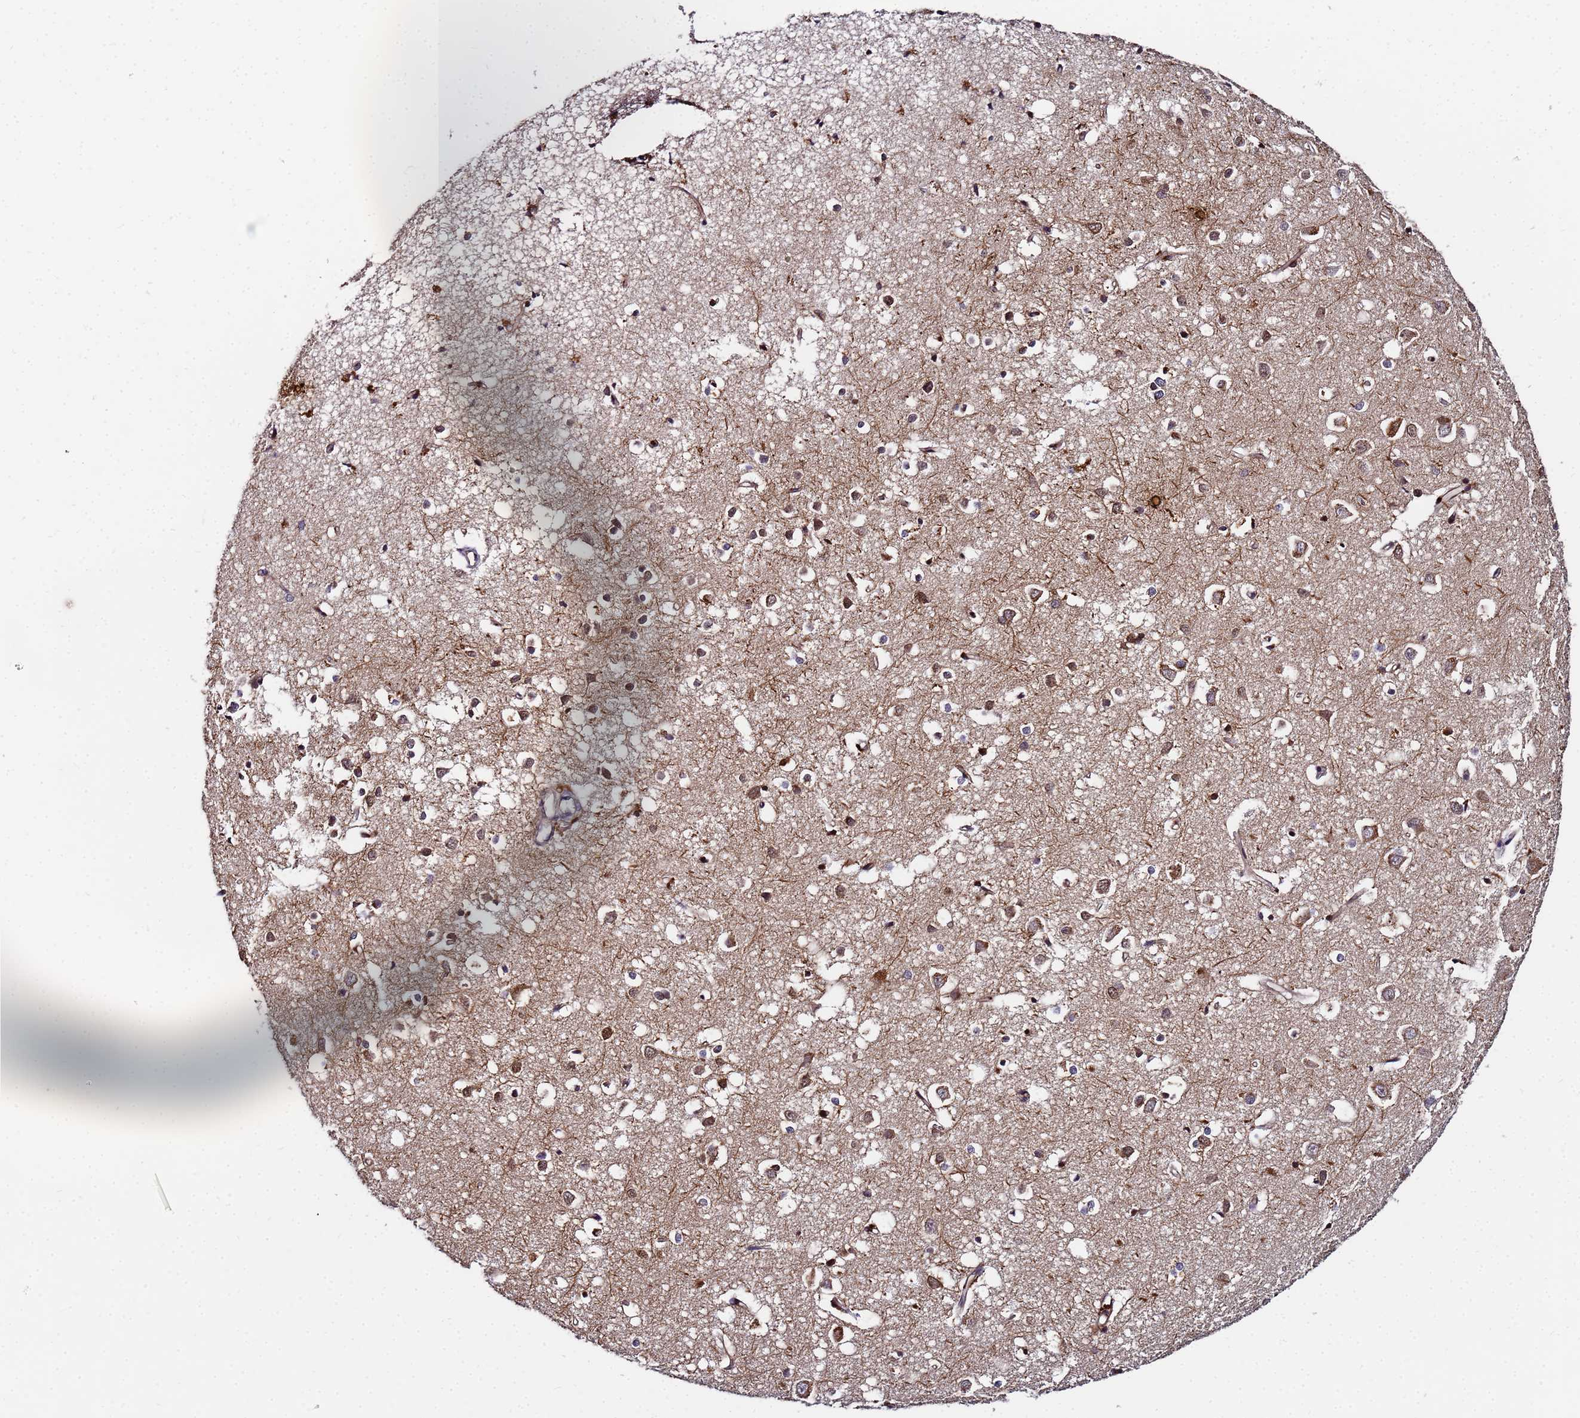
{"staining": {"intensity": "moderate", "quantity": ">75%", "location": "cytoplasmic/membranous"}, "tissue": "cerebral cortex", "cell_type": "Endothelial cells", "image_type": "normal", "snomed": [{"axis": "morphology", "description": "Normal tissue, NOS"}, {"axis": "topography", "description": "Cerebral cortex"}], "caption": "This image reveals immunohistochemistry (IHC) staining of unremarkable human cerebral cortex, with medium moderate cytoplasmic/membranous positivity in approximately >75% of endothelial cells.", "gene": "UNC93B1", "patient": {"sex": "female", "age": 64}}